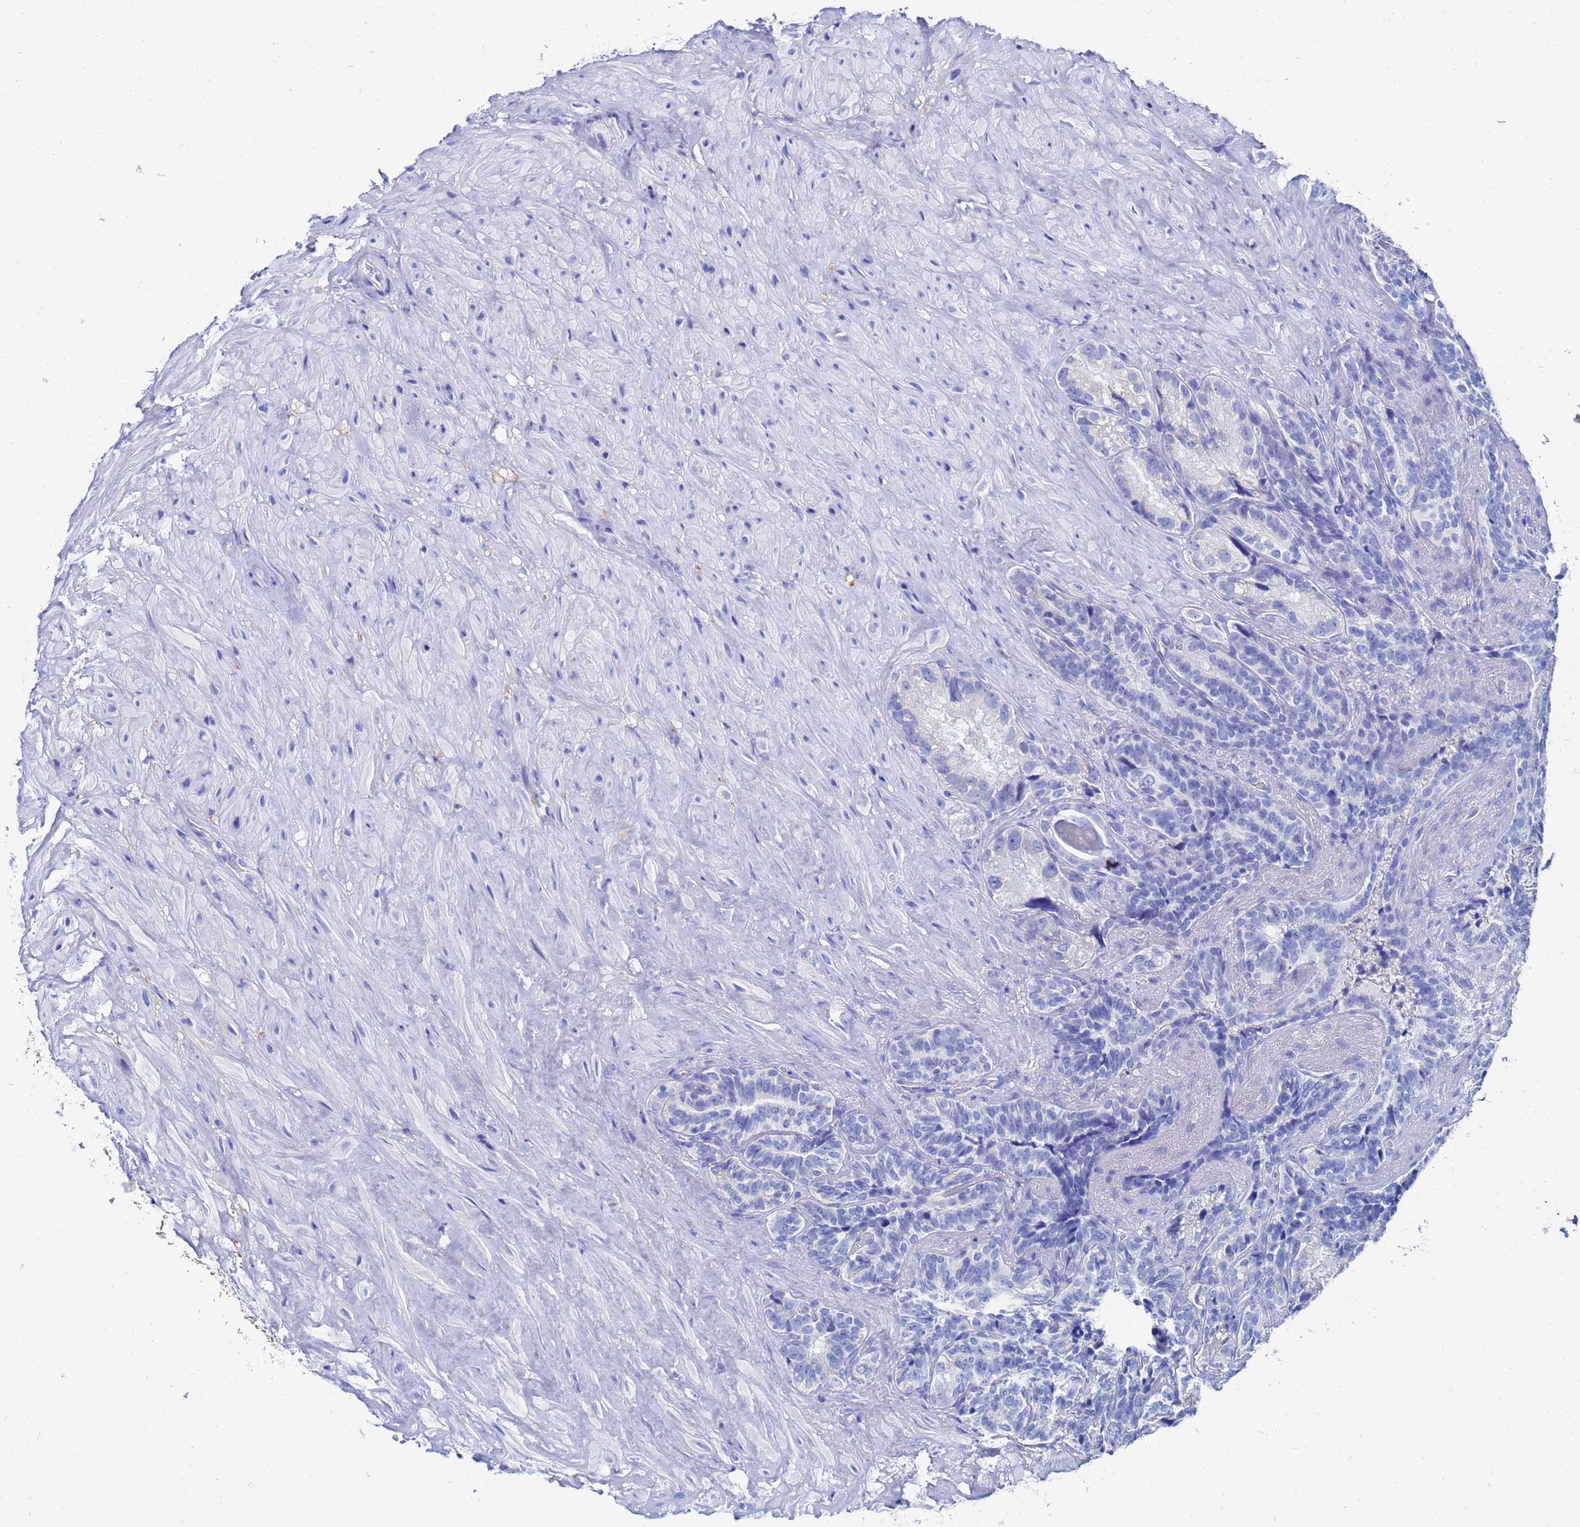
{"staining": {"intensity": "negative", "quantity": "none", "location": "none"}, "tissue": "seminal vesicle", "cell_type": "Glandular cells", "image_type": "normal", "snomed": [{"axis": "morphology", "description": "Normal tissue, NOS"}, {"axis": "topography", "description": "Seminal veicle"}], "caption": "The image exhibits no significant positivity in glandular cells of seminal vesicle.", "gene": "AQP12A", "patient": {"sex": "male", "age": 62}}